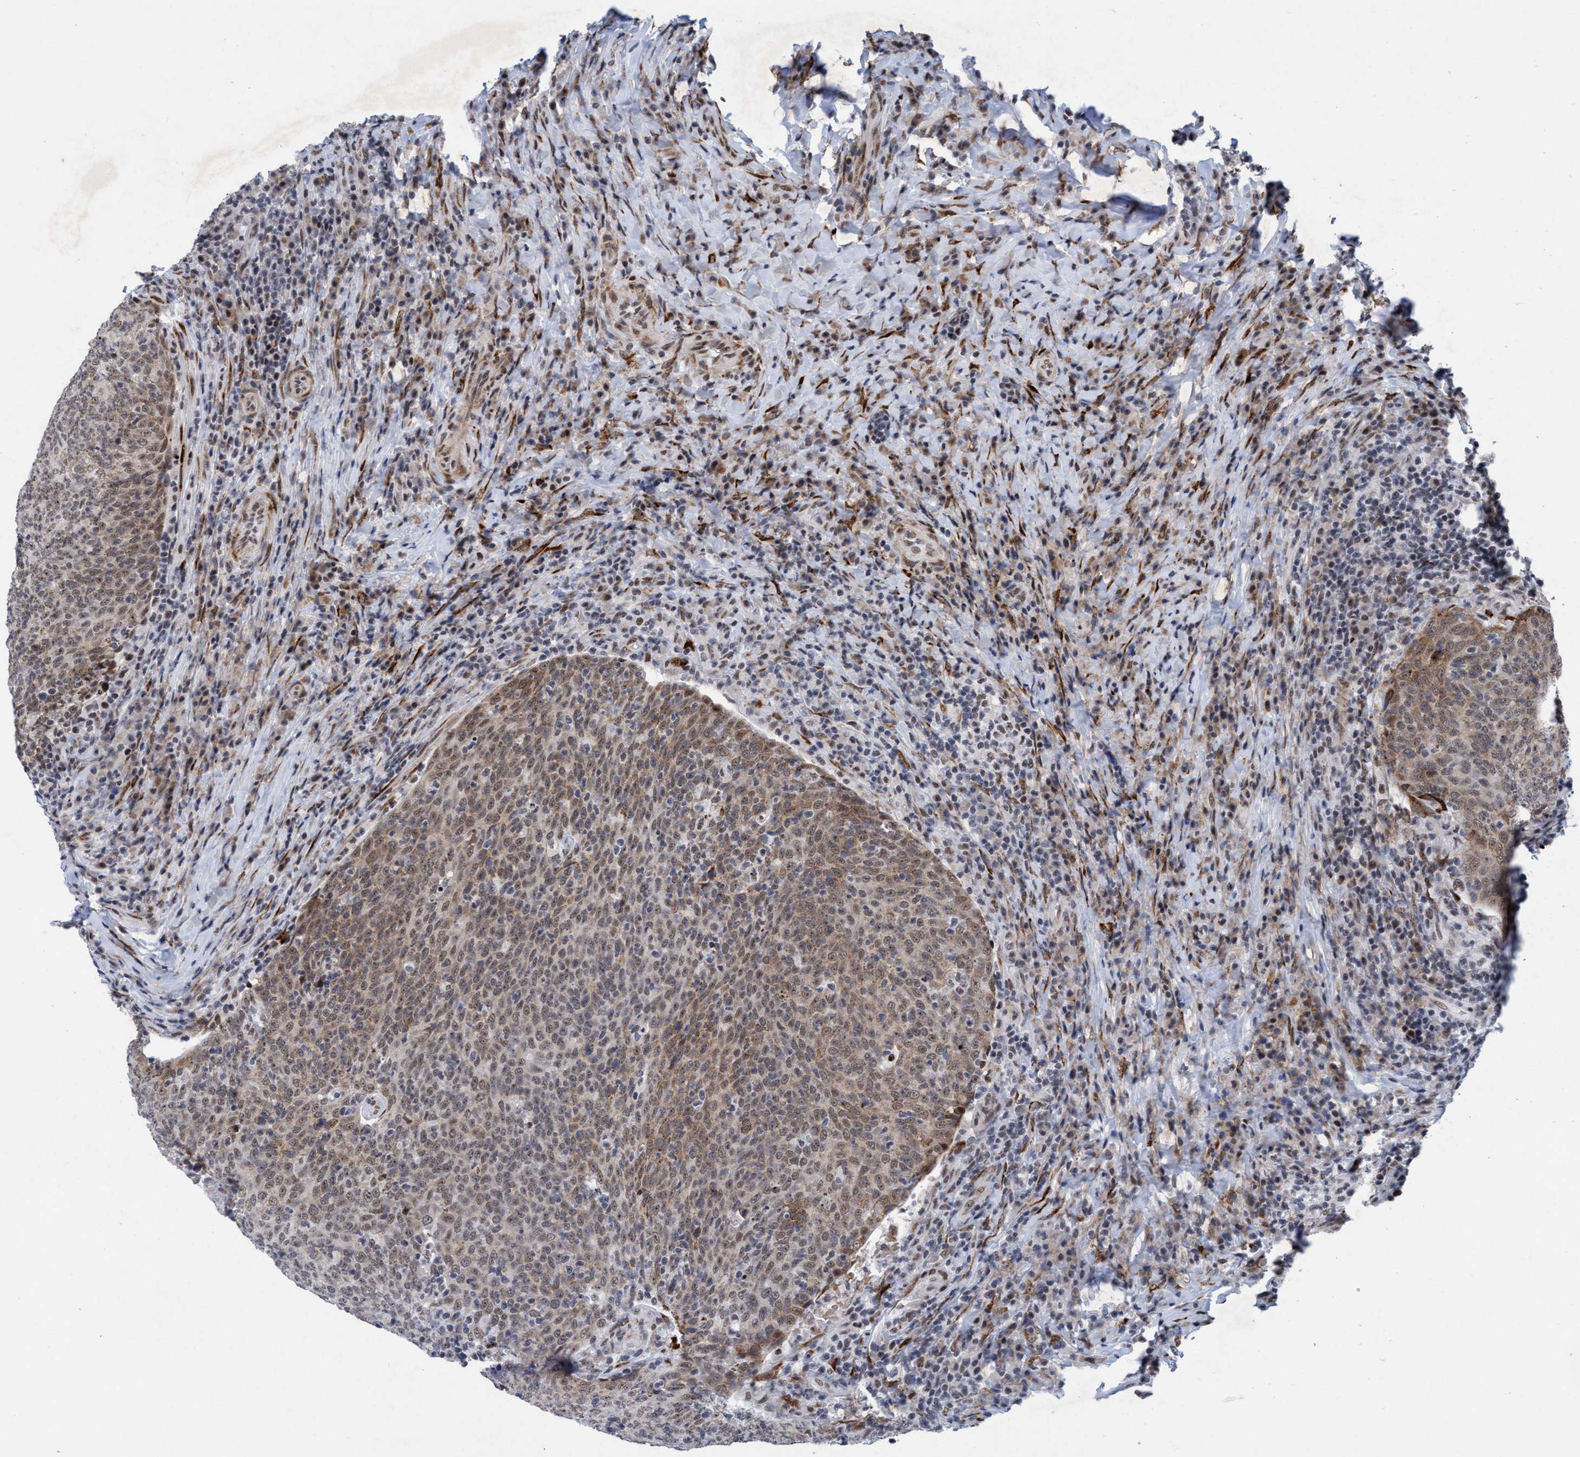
{"staining": {"intensity": "weak", "quantity": ">75%", "location": "cytoplasmic/membranous,nuclear"}, "tissue": "head and neck cancer", "cell_type": "Tumor cells", "image_type": "cancer", "snomed": [{"axis": "morphology", "description": "Squamous cell carcinoma, NOS"}, {"axis": "morphology", "description": "Squamous cell carcinoma, metastatic, NOS"}, {"axis": "topography", "description": "Lymph node"}, {"axis": "topography", "description": "Head-Neck"}], "caption": "Tumor cells demonstrate low levels of weak cytoplasmic/membranous and nuclear expression in about >75% of cells in head and neck cancer (squamous cell carcinoma). (DAB IHC with brightfield microscopy, high magnification).", "gene": "GLT6D1", "patient": {"sex": "male", "age": 62}}